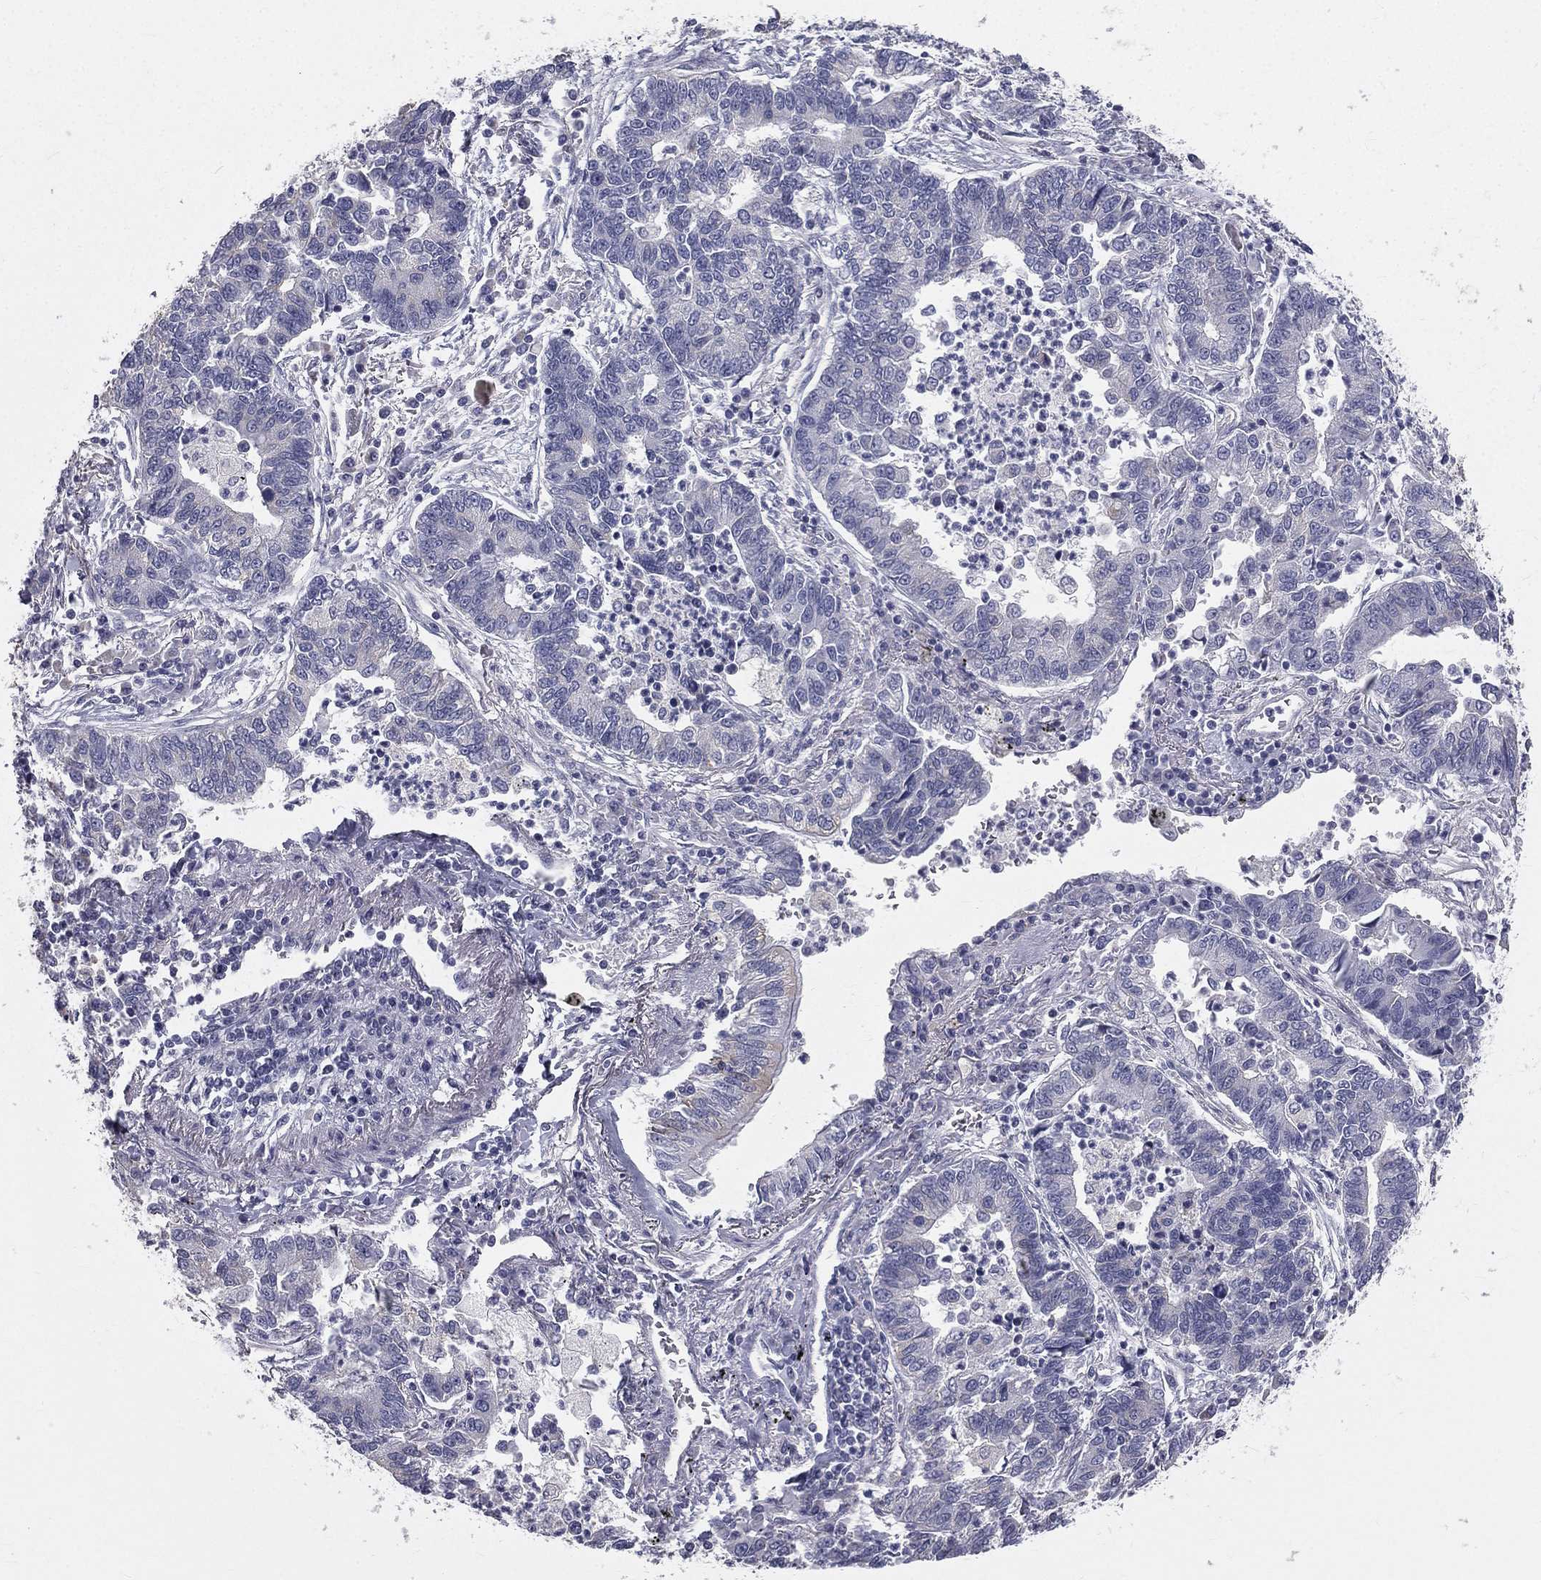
{"staining": {"intensity": "negative", "quantity": "none", "location": "none"}, "tissue": "lung cancer", "cell_type": "Tumor cells", "image_type": "cancer", "snomed": [{"axis": "morphology", "description": "Adenocarcinoma, NOS"}, {"axis": "topography", "description": "Lung"}], "caption": "This is an IHC image of lung cancer (adenocarcinoma). There is no positivity in tumor cells.", "gene": "MUC13", "patient": {"sex": "female", "age": 57}}